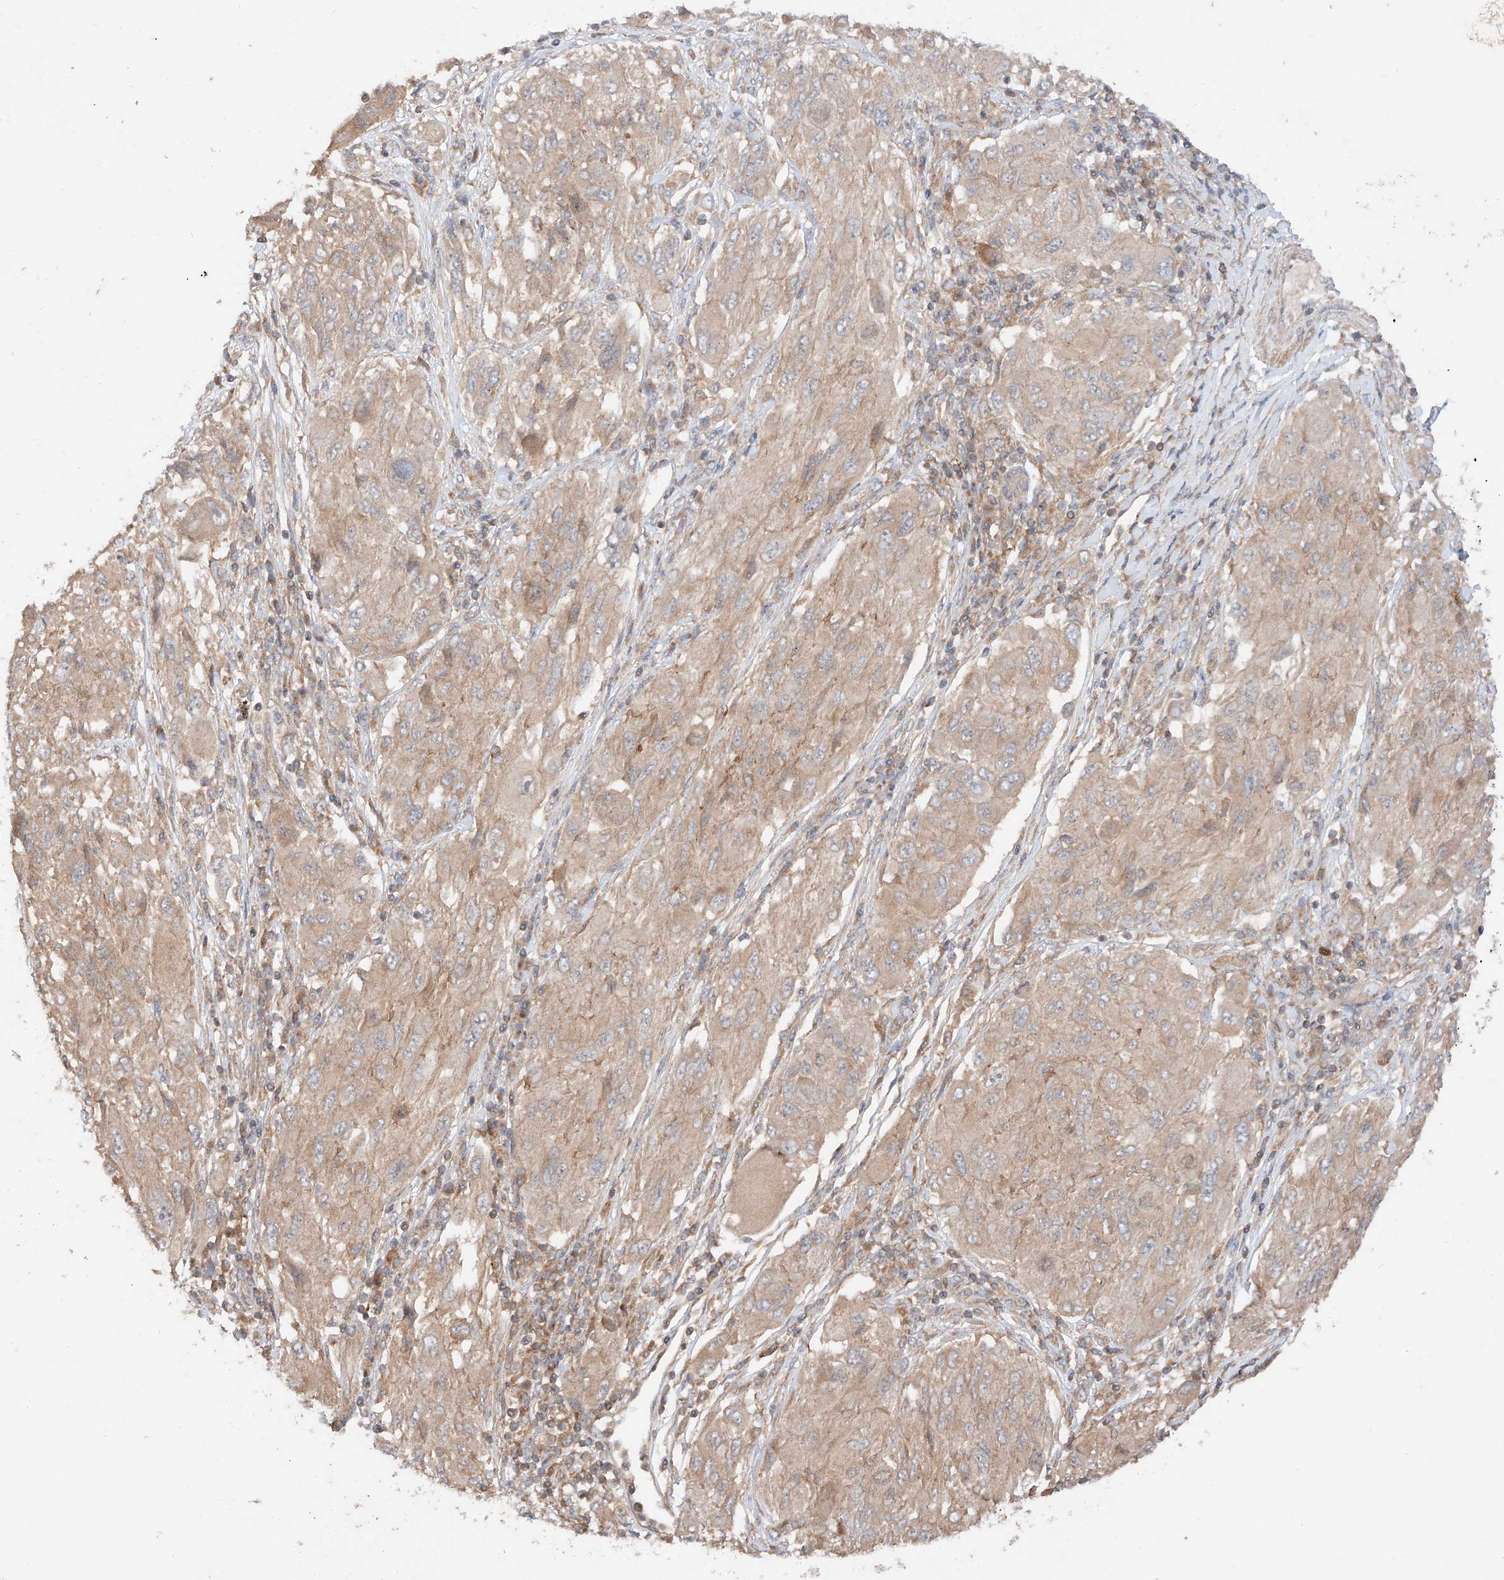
{"staining": {"intensity": "weak", "quantity": ">75%", "location": "cytoplasmic/membranous"}, "tissue": "melanoma", "cell_type": "Tumor cells", "image_type": "cancer", "snomed": [{"axis": "morphology", "description": "Malignant melanoma, NOS"}, {"axis": "topography", "description": "Skin"}], "caption": "IHC staining of malignant melanoma, which exhibits low levels of weak cytoplasmic/membranous staining in approximately >75% of tumor cells indicating weak cytoplasmic/membranous protein expression. The staining was performed using DAB (brown) for protein detection and nuclei were counterstained in hematoxylin (blue).", "gene": "XPNPEP1", "patient": {"sex": "female", "age": 91}}